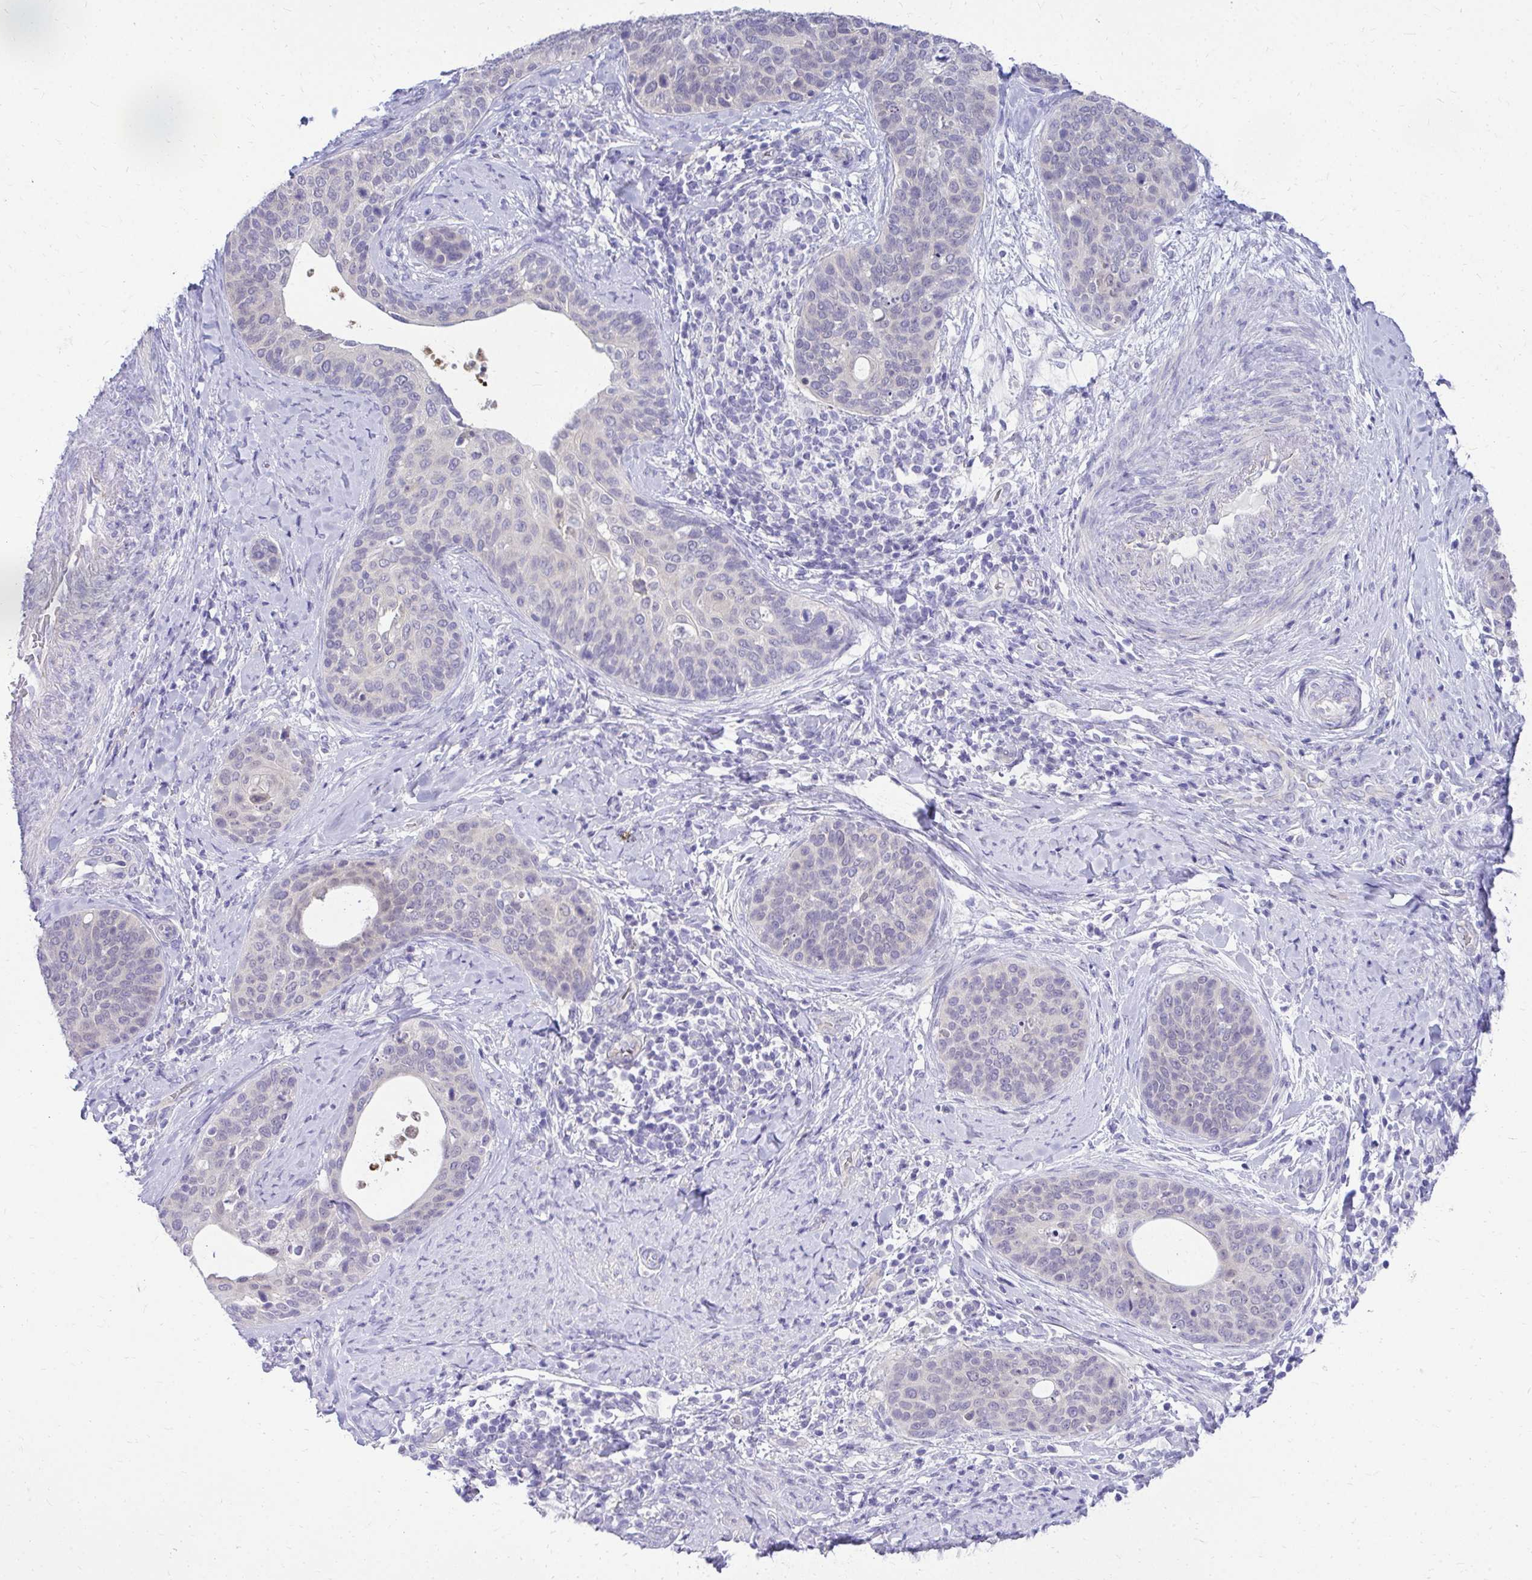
{"staining": {"intensity": "negative", "quantity": "none", "location": "none"}, "tissue": "cervical cancer", "cell_type": "Tumor cells", "image_type": "cancer", "snomed": [{"axis": "morphology", "description": "Squamous cell carcinoma, NOS"}, {"axis": "topography", "description": "Cervix"}], "caption": "Tumor cells are negative for protein expression in human cervical squamous cell carcinoma.", "gene": "ZSWIM9", "patient": {"sex": "female", "age": 69}}